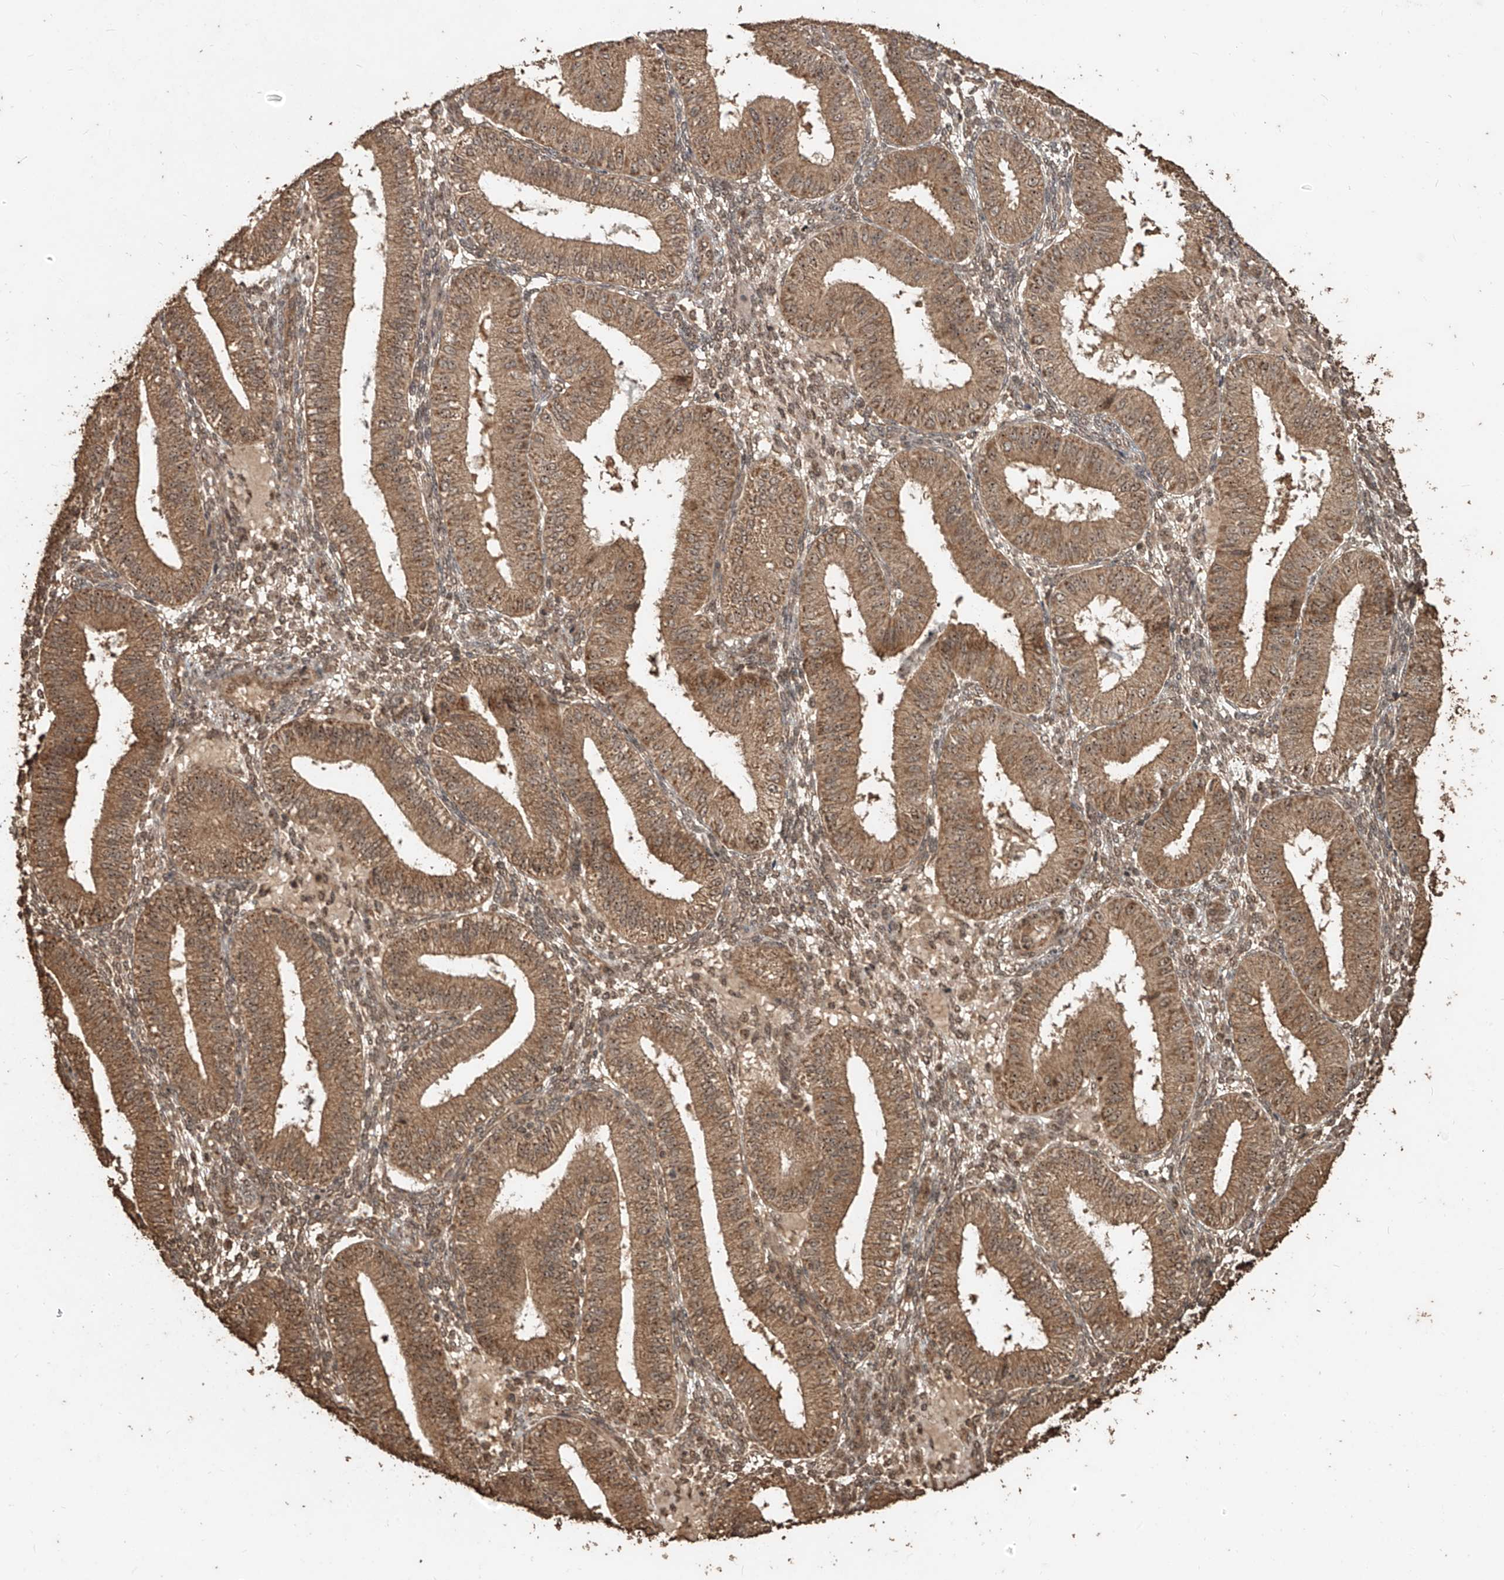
{"staining": {"intensity": "moderate", "quantity": ">75%", "location": "cytoplasmic/membranous,nuclear"}, "tissue": "endometrium", "cell_type": "Cells in endometrial stroma", "image_type": "normal", "snomed": [{"axis": "morphology", "description": "Normal tissue, NOS"}, {"axis": "topography", "description": "Endometrium"}], "caption": "A histopathology image of endometrium stained for a protein displays moderate cytoplasmic/membranous,nuclear brown staining in cells in endometrial stroma. The staining was performed using DAB to visualize the protein expression in brown, while the nuclei were stained in blue with hematoxylin (Magnification: 20x).", "gene": "ZNF660", "patient": {"sex": "female", "age": 39}}